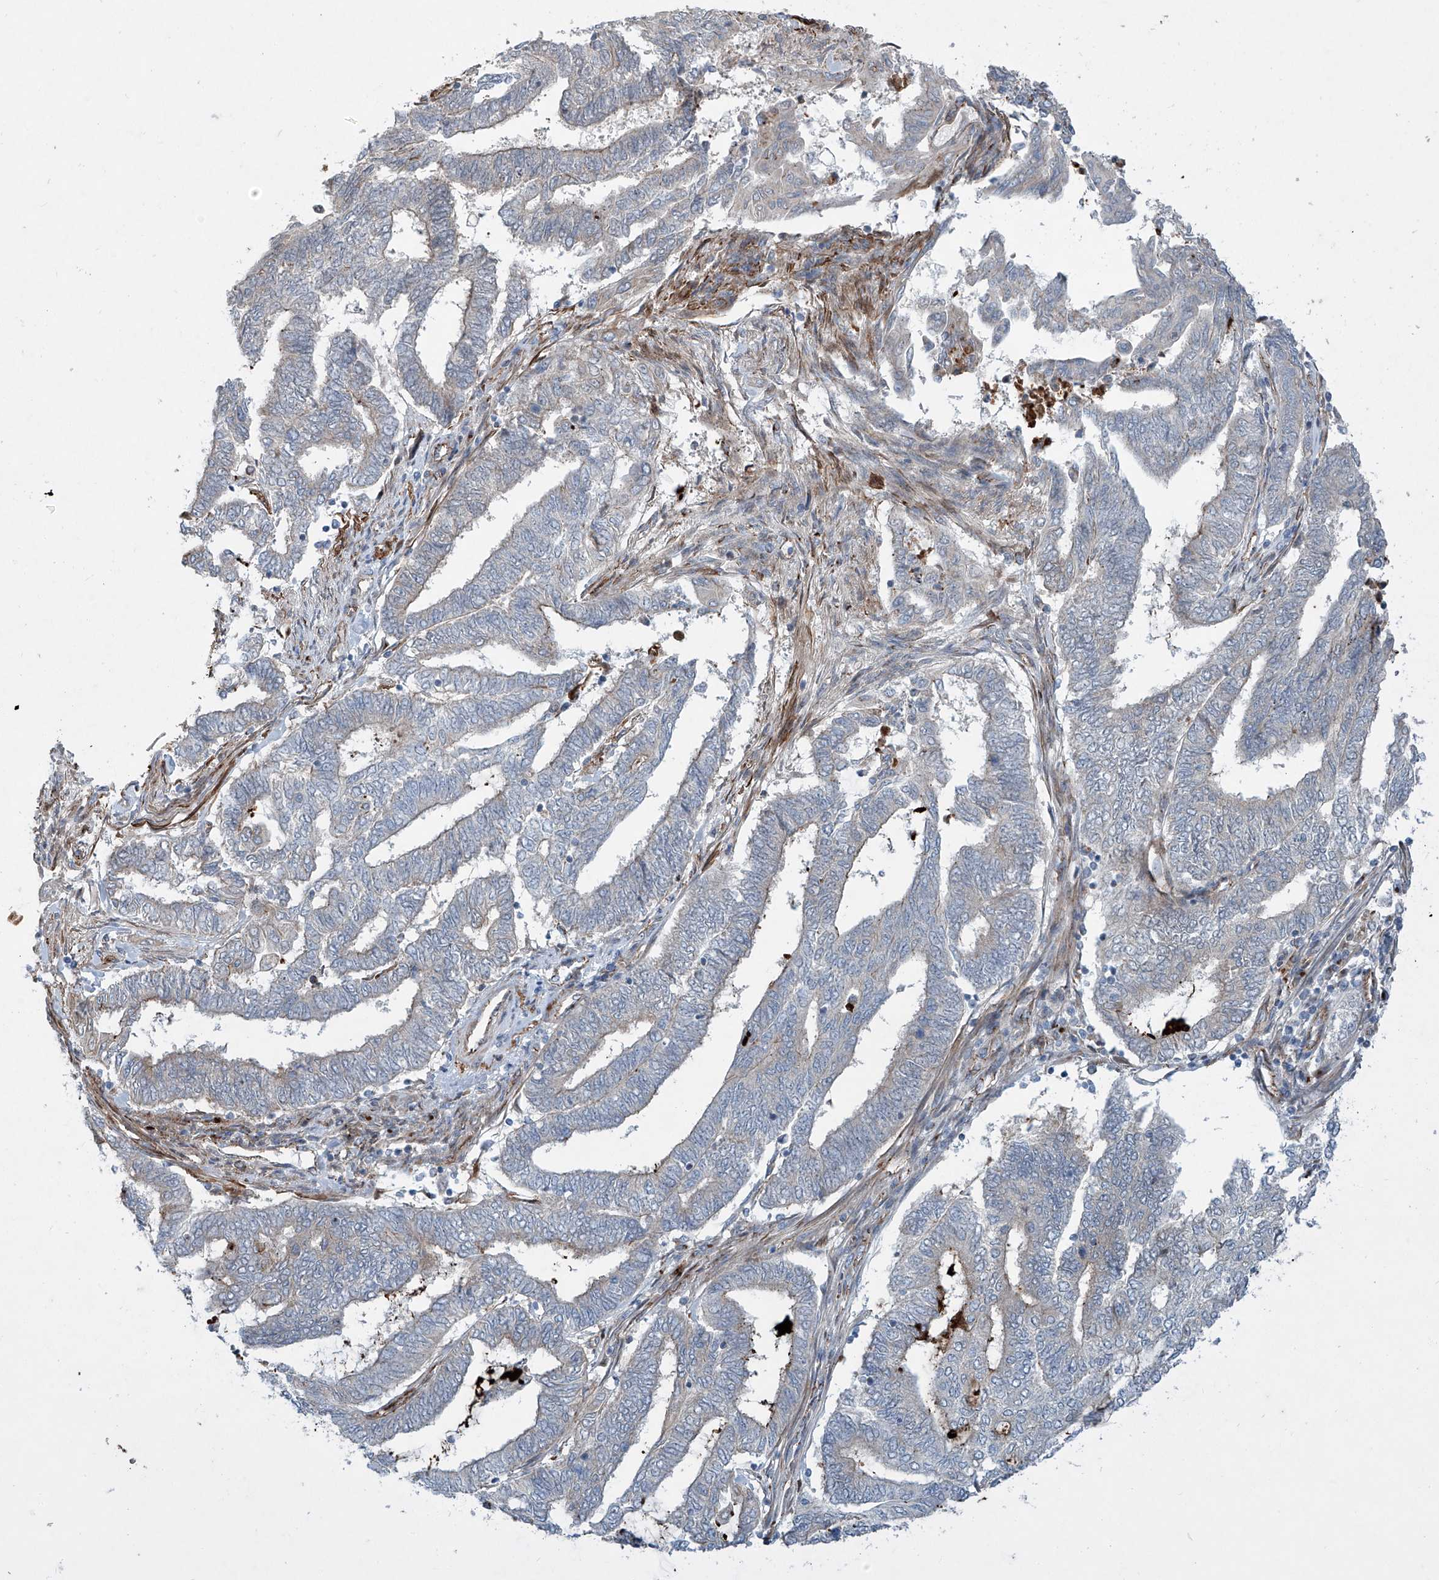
{"staining": {"intensity": "negative", "quantity": "none", "location": "none"}, "tissue": "endometrial cancer", "cell_type": "Tumor cells", "image_type": "cancer", "snomed": [{"axis": "morphology", "description": "Adenocarcinoma, NOS"}, {"axis": "topography", "description": "Uterus"}, {"axis": "topography", "description": "Endometrium"}], "caption": "Endometrial cancer (adenocarcinoma) was stained to show a protein in brown. There is no significant expression in tumor cells.", "gene": "CDH5", "patient": {"sex": "female", "age": 70}}